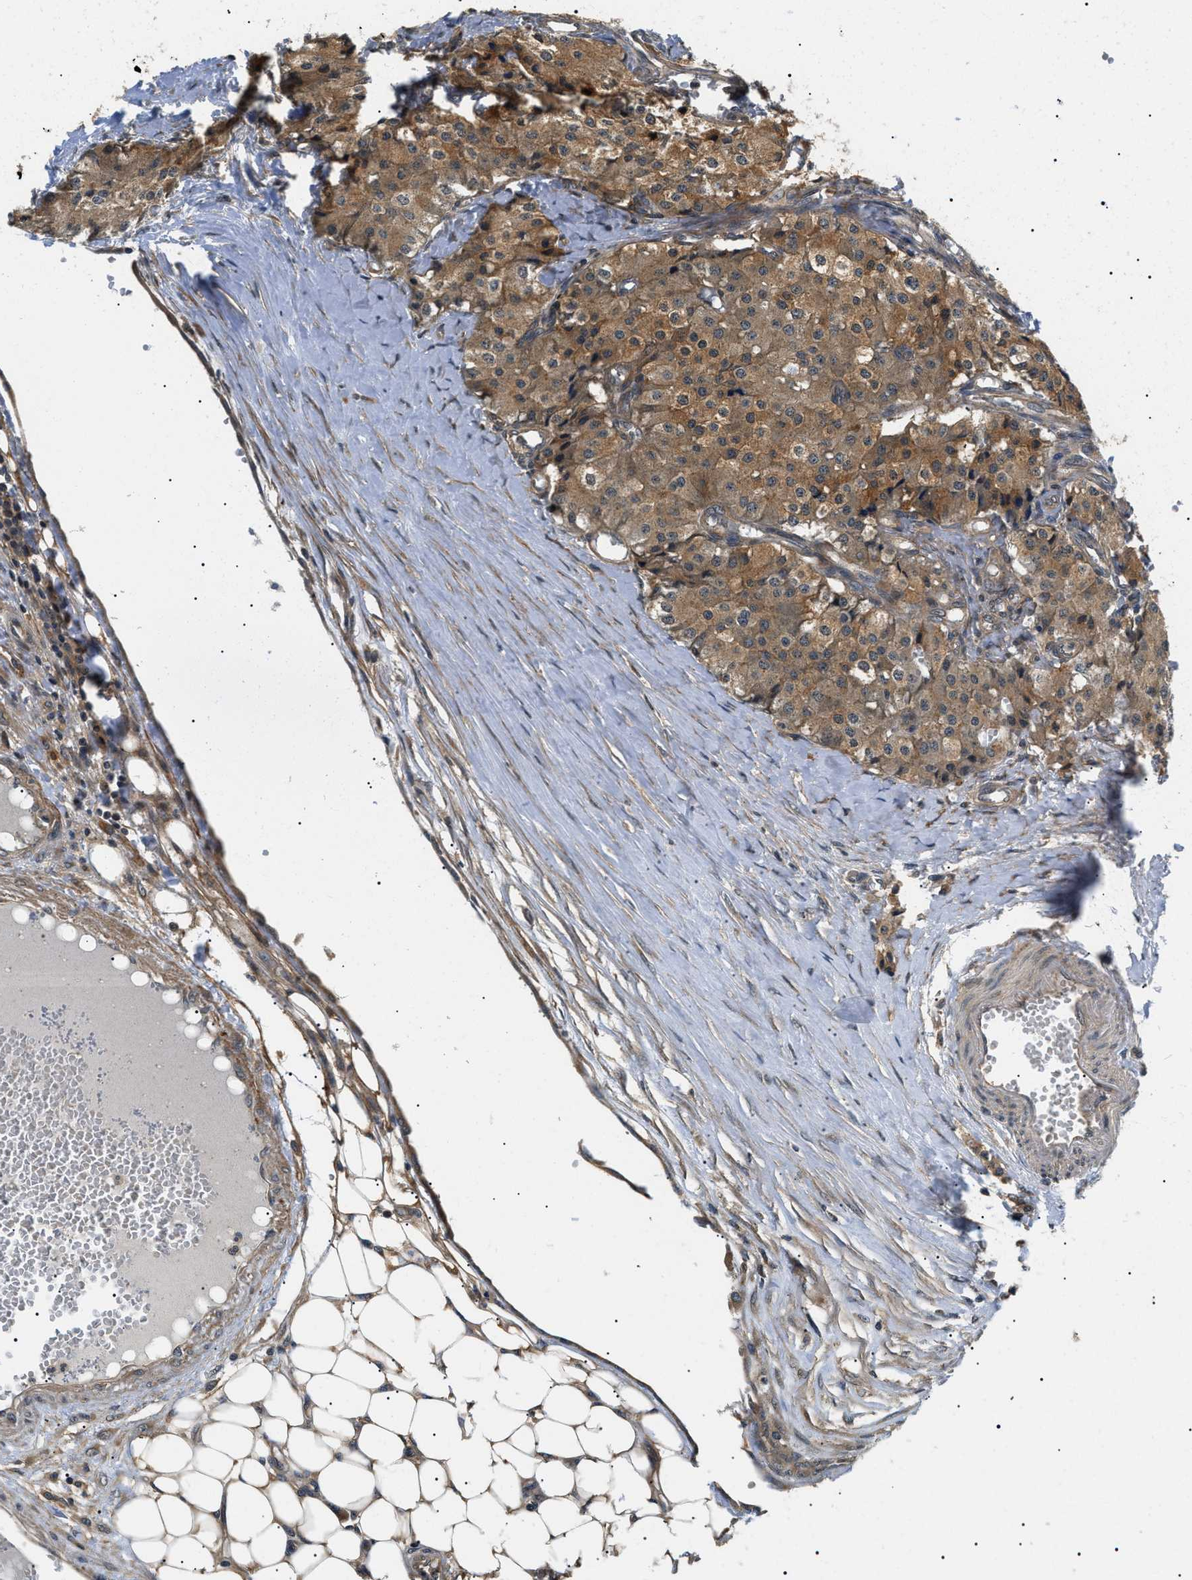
{"staining": {"intensity": "moderate", "quantity": ">75%", "location": "cytoplasmic/membranous"}, "tissue": "carcinoid", "cell_type": "Tumor cells", "image_type": "cancer", "snomed": [{"axis": "morphology", "description": "Carcinoid, malignant, NOS"}, {"axis": "topography", "description": "Colon"}], "caption": "The image shows immunohistochemical staining of carcinoid (malignant). There is moderate cytoplasmic/membranous positivity is present in approximately >75% of tumor cells.", "gene": "ATP6AP1", "patient": {"sex": "female", "age": 52}}